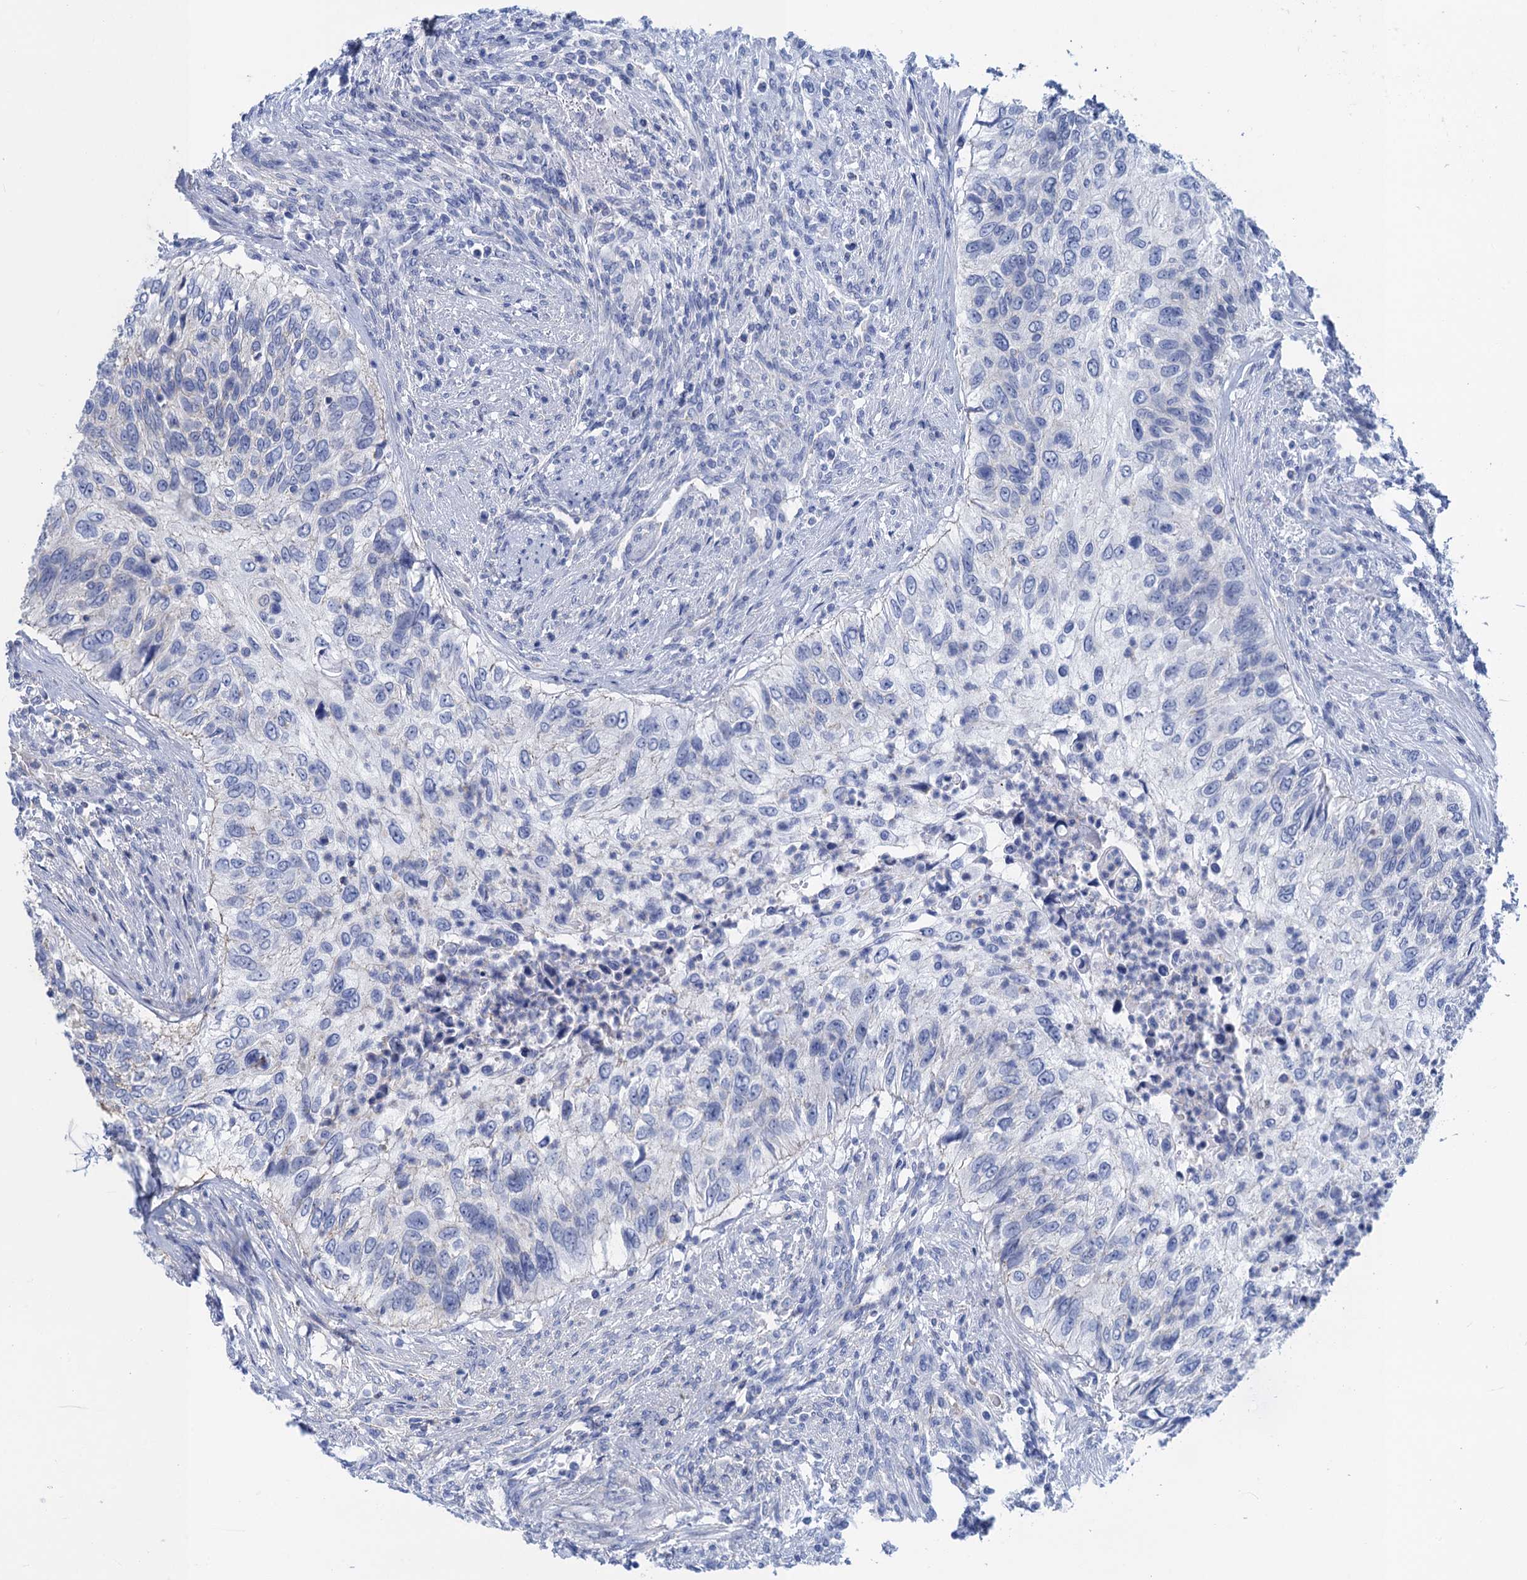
{"staining": {"intensity": "negative", "quantity": "none", "location": "none"}, "tissue": "urothelial cancer", "cell_type": "Tumor cells", "image_type": "cancer", "snomed": [{"axis": "morphology", "description": "Urothelial carcinoma, High grade"}, {"axis": "topography", "description": "Urinary bladder"}], "caption": "Photomicrograph shows no protein positivity in tumor cells of urothelial cancer tissue.", "gene": "CALML5", "patient": {"sex": "female", "age": 60}}